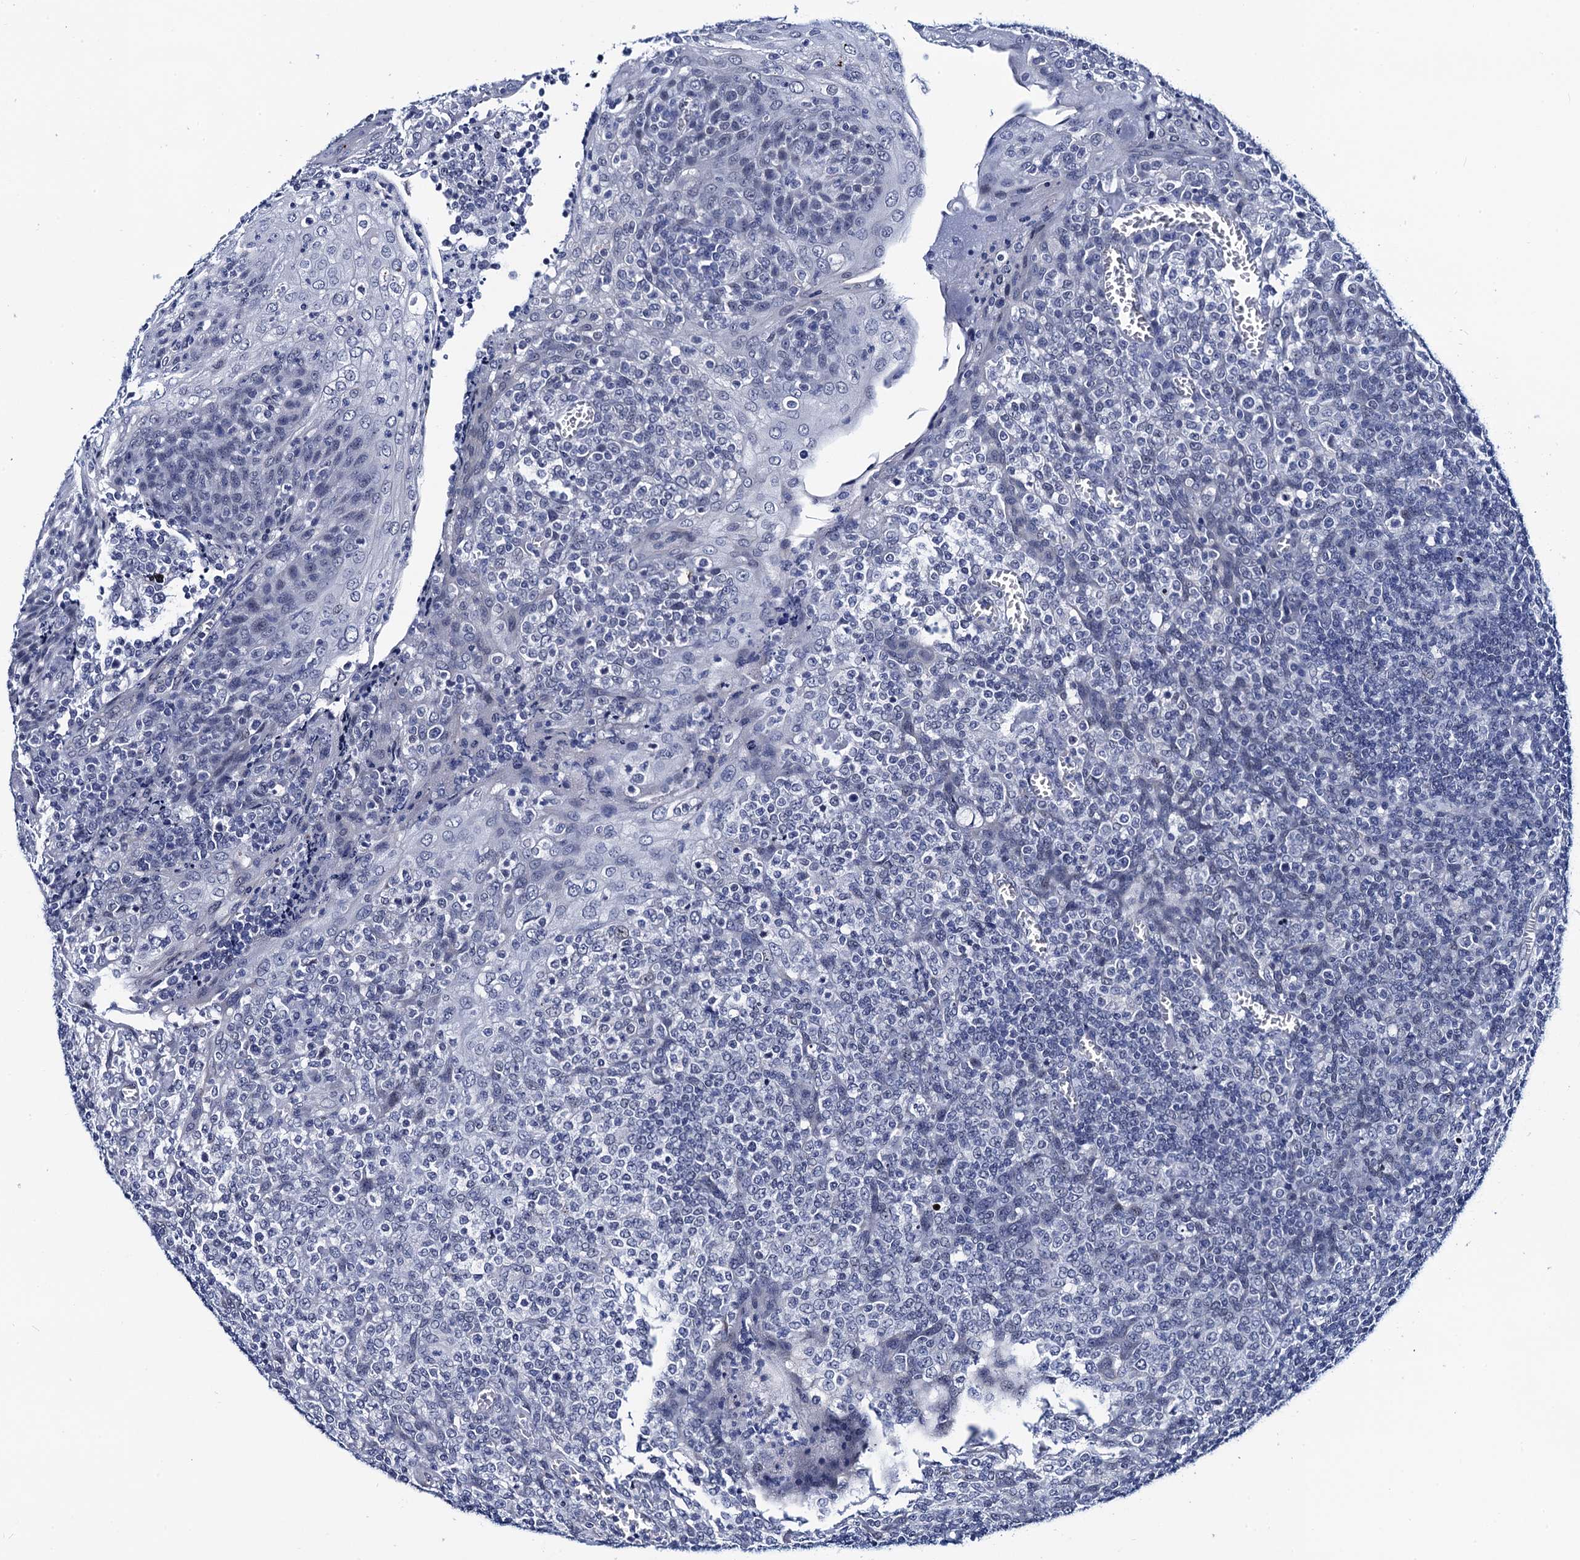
{"staining": {"intensity": "negative", "quantity": "none", "location": "none"}, "tissue": "tonsil", "cell_type": "Germinal center cells", "image_type": "normal", "snomed": [{"axis": "morphology", "description": "Normal tissue, NOS"}, {"axis": "topography", "description": "Tonsil"}], "caption": "Immunohistochemistry (IHC) of benign tonsil shows no positivity in germinal center cells.", "gene": "C16orf87", "patient": {"sex": "female", "age": 19}}